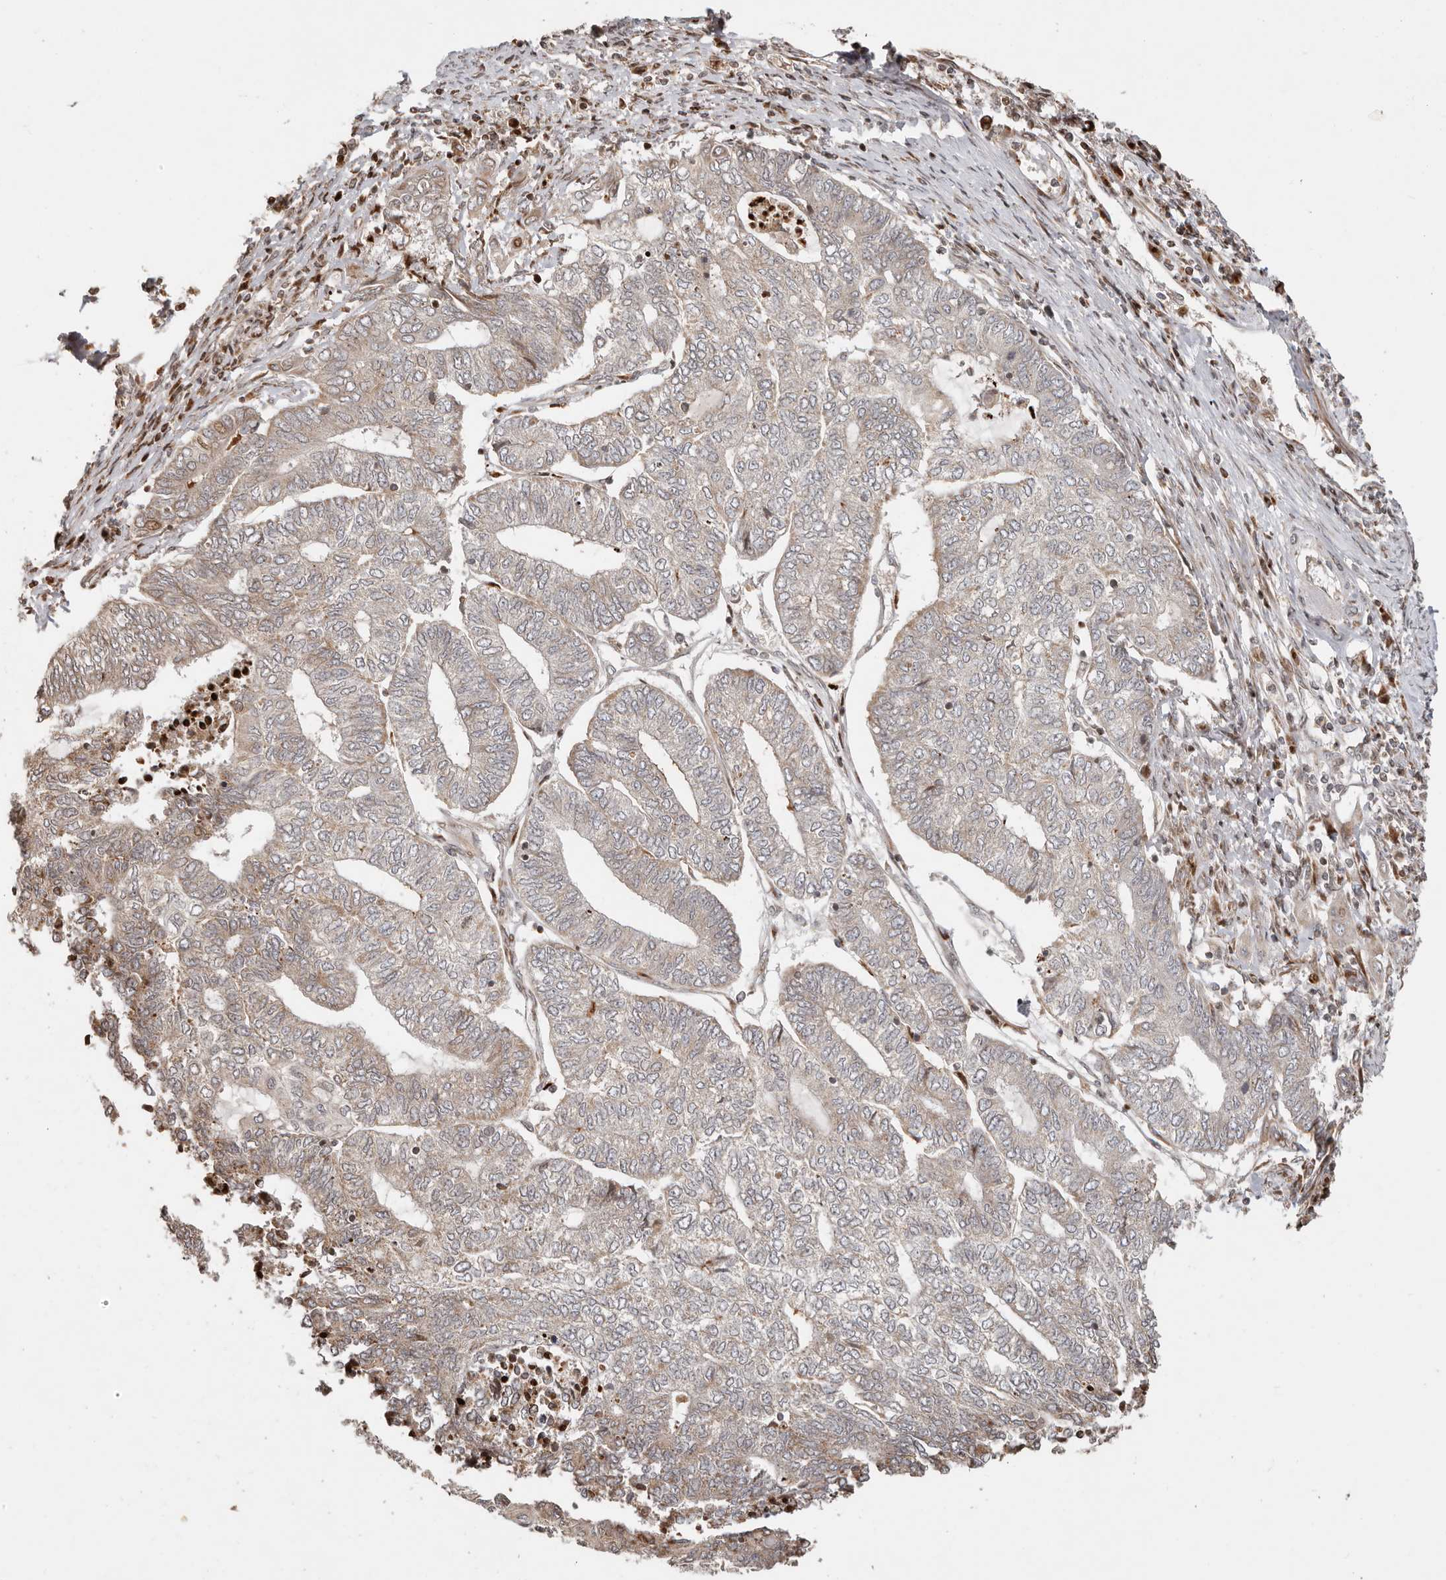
{"staining": {"intensity": "negative", "quantity": "none", "location": "none"}, "tissue": "endometrial cancer", "cell_type": "Tumor cells", "image_type": "cancer", "snomed": [{"axis": "morphology", "description": "Adenocarcinoma, NOS"}, {"axis": "topography", "description": "Uterus"}, {"axis": "topography", "description": "Endometrium"}], "caption": "High magnification brightfield microscopy of endometrial cancer (adenocarcinoma) stained with DAB (brown) and counterstained with hematoxylin (blue): tumor cells show no significant staining.", "gene": "TRIM4", "patient": {"sex": "female", "age": 70}}